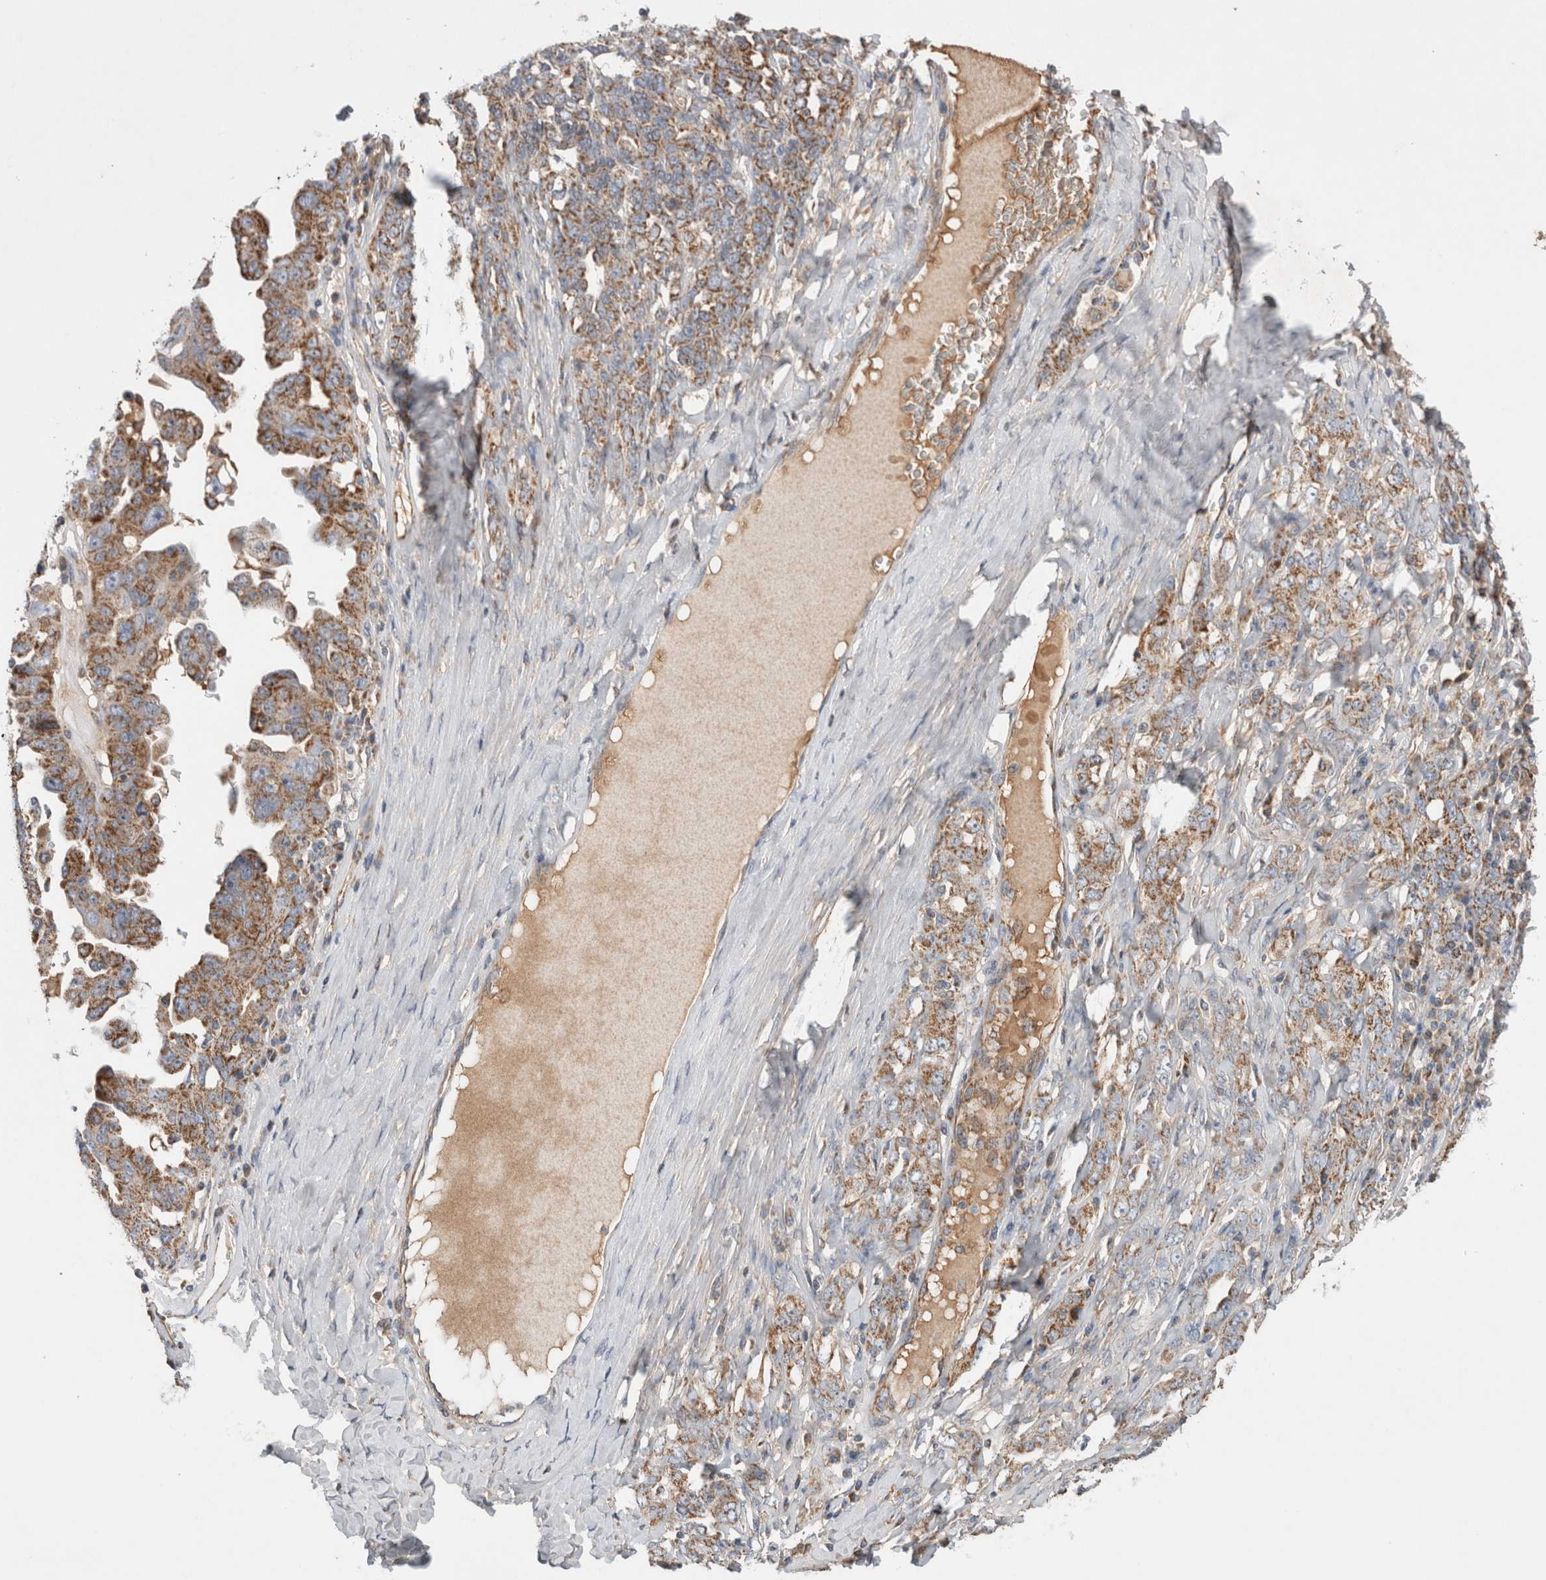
{"staining": {"intensity": "moderate", "quantity": "25%-75%", "location": "cytoplasmic/membranous"}, "tissue": "ovarian cancer", "cell_type": "Tumor cells", "image_type": "cancer", "snomed": [{"axis": "morphology", "description": "Carcinoma, endometroid"}, {"axis": "topography", "description": "Ovary"}], "caption": "This histopathology image displays immunohistochemistry (IHC) staining of ovarian cancer (endometroid carcinoma), with medium moderate cytoplasmic/membranous staining in approximately 25%-75% of tumor cells.", "gene": "MRPS28", "patient": {"sex": "female", "age": 62}}